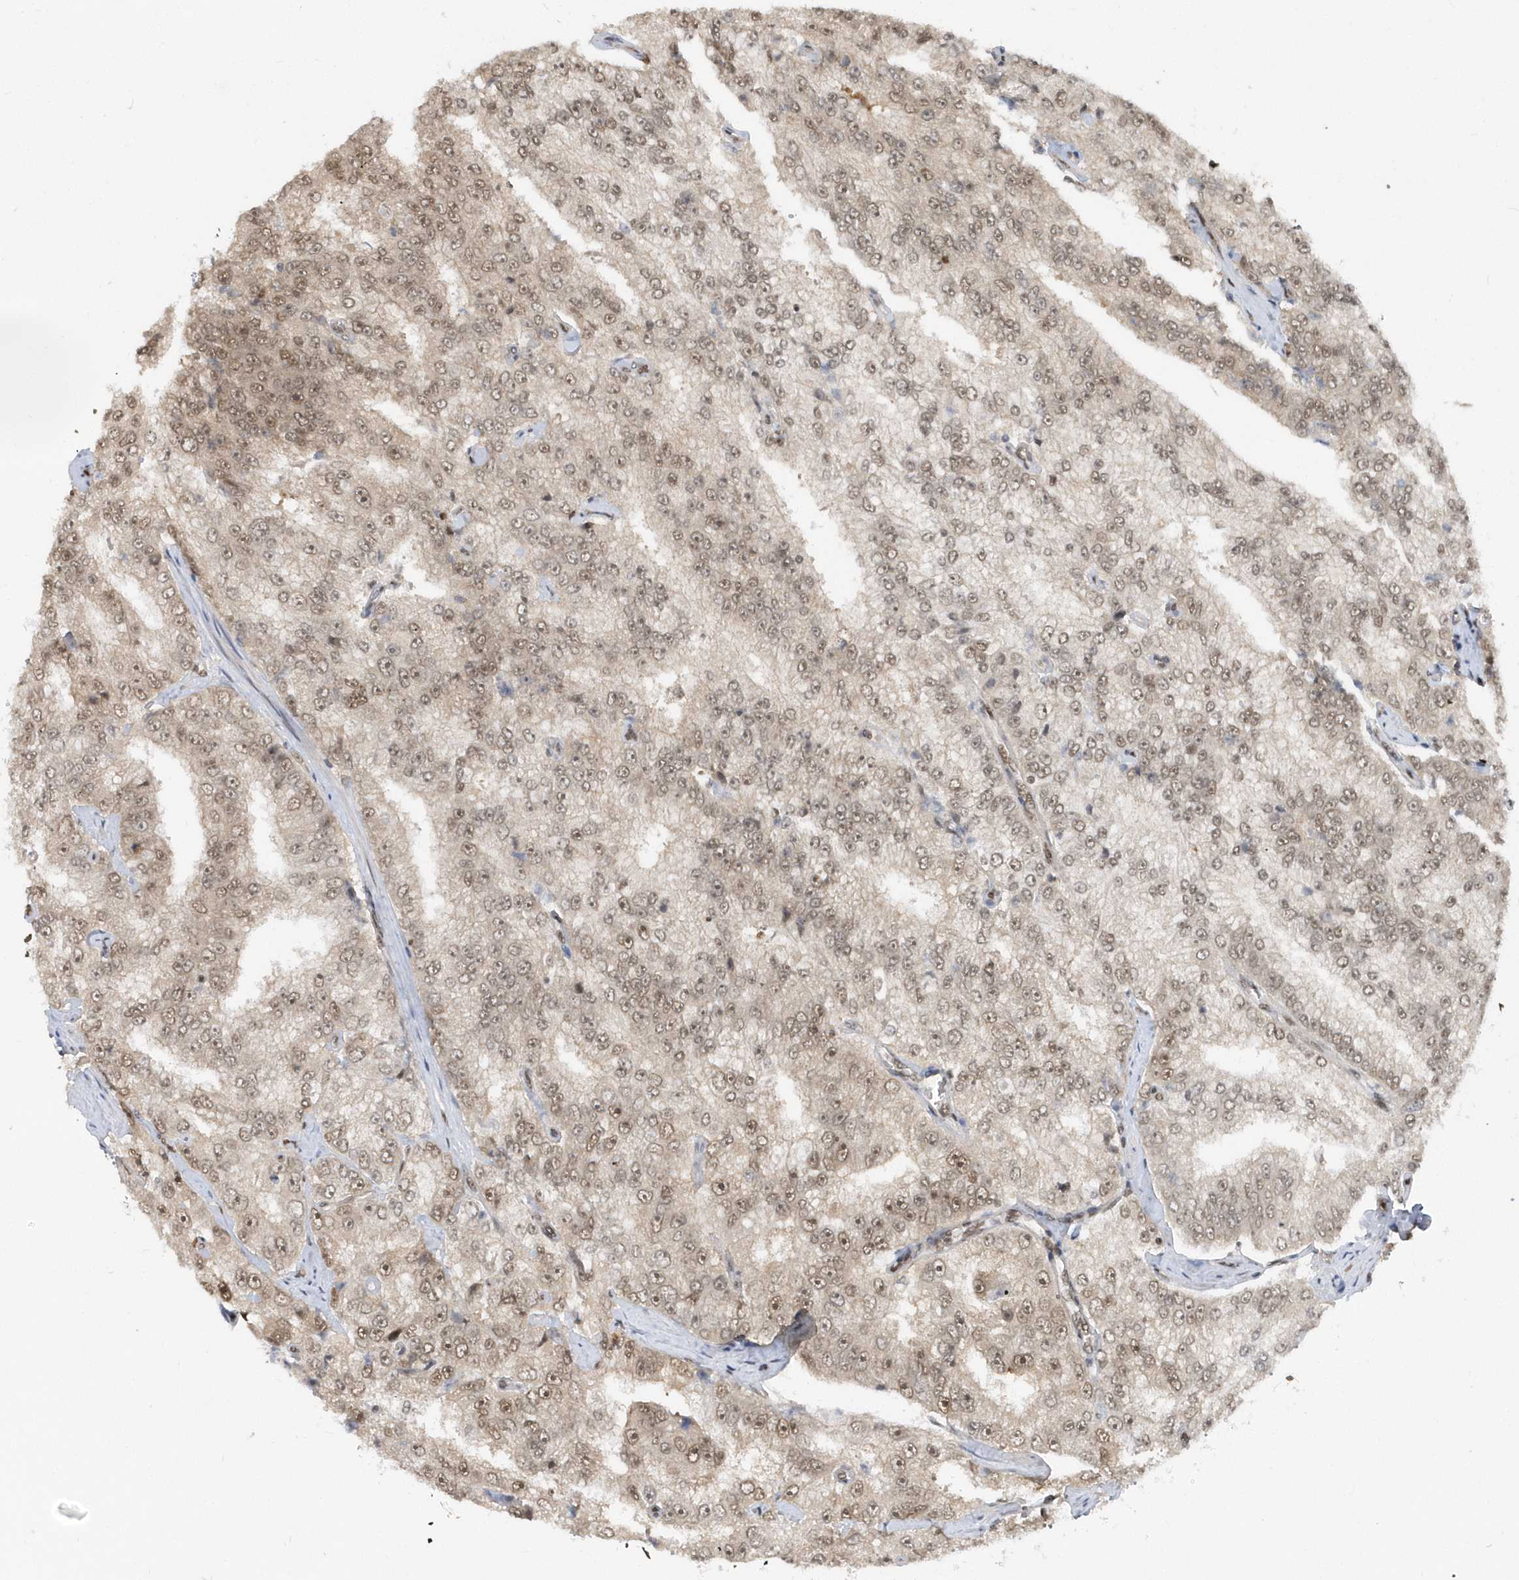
{"staining": {"intensity": "moderate", "quantity": ">75%", "location": "nuclear"}, "tissue": "prostate cancer", "cell_type": "Tumor cells", "image_type": "cancer", "snomed": [{"axis": "morphology", "description": "Adenocarcinoma, High grade"}, {"axis": "topography", "description": "Prostate"}], "caption": "The immunohistochemical stain highlights moderate nuclear positivity in tumor cells of prostate cancer tissue.", "gene": "SEPHS1", "patient": {"sex": "male", "age": 58}}